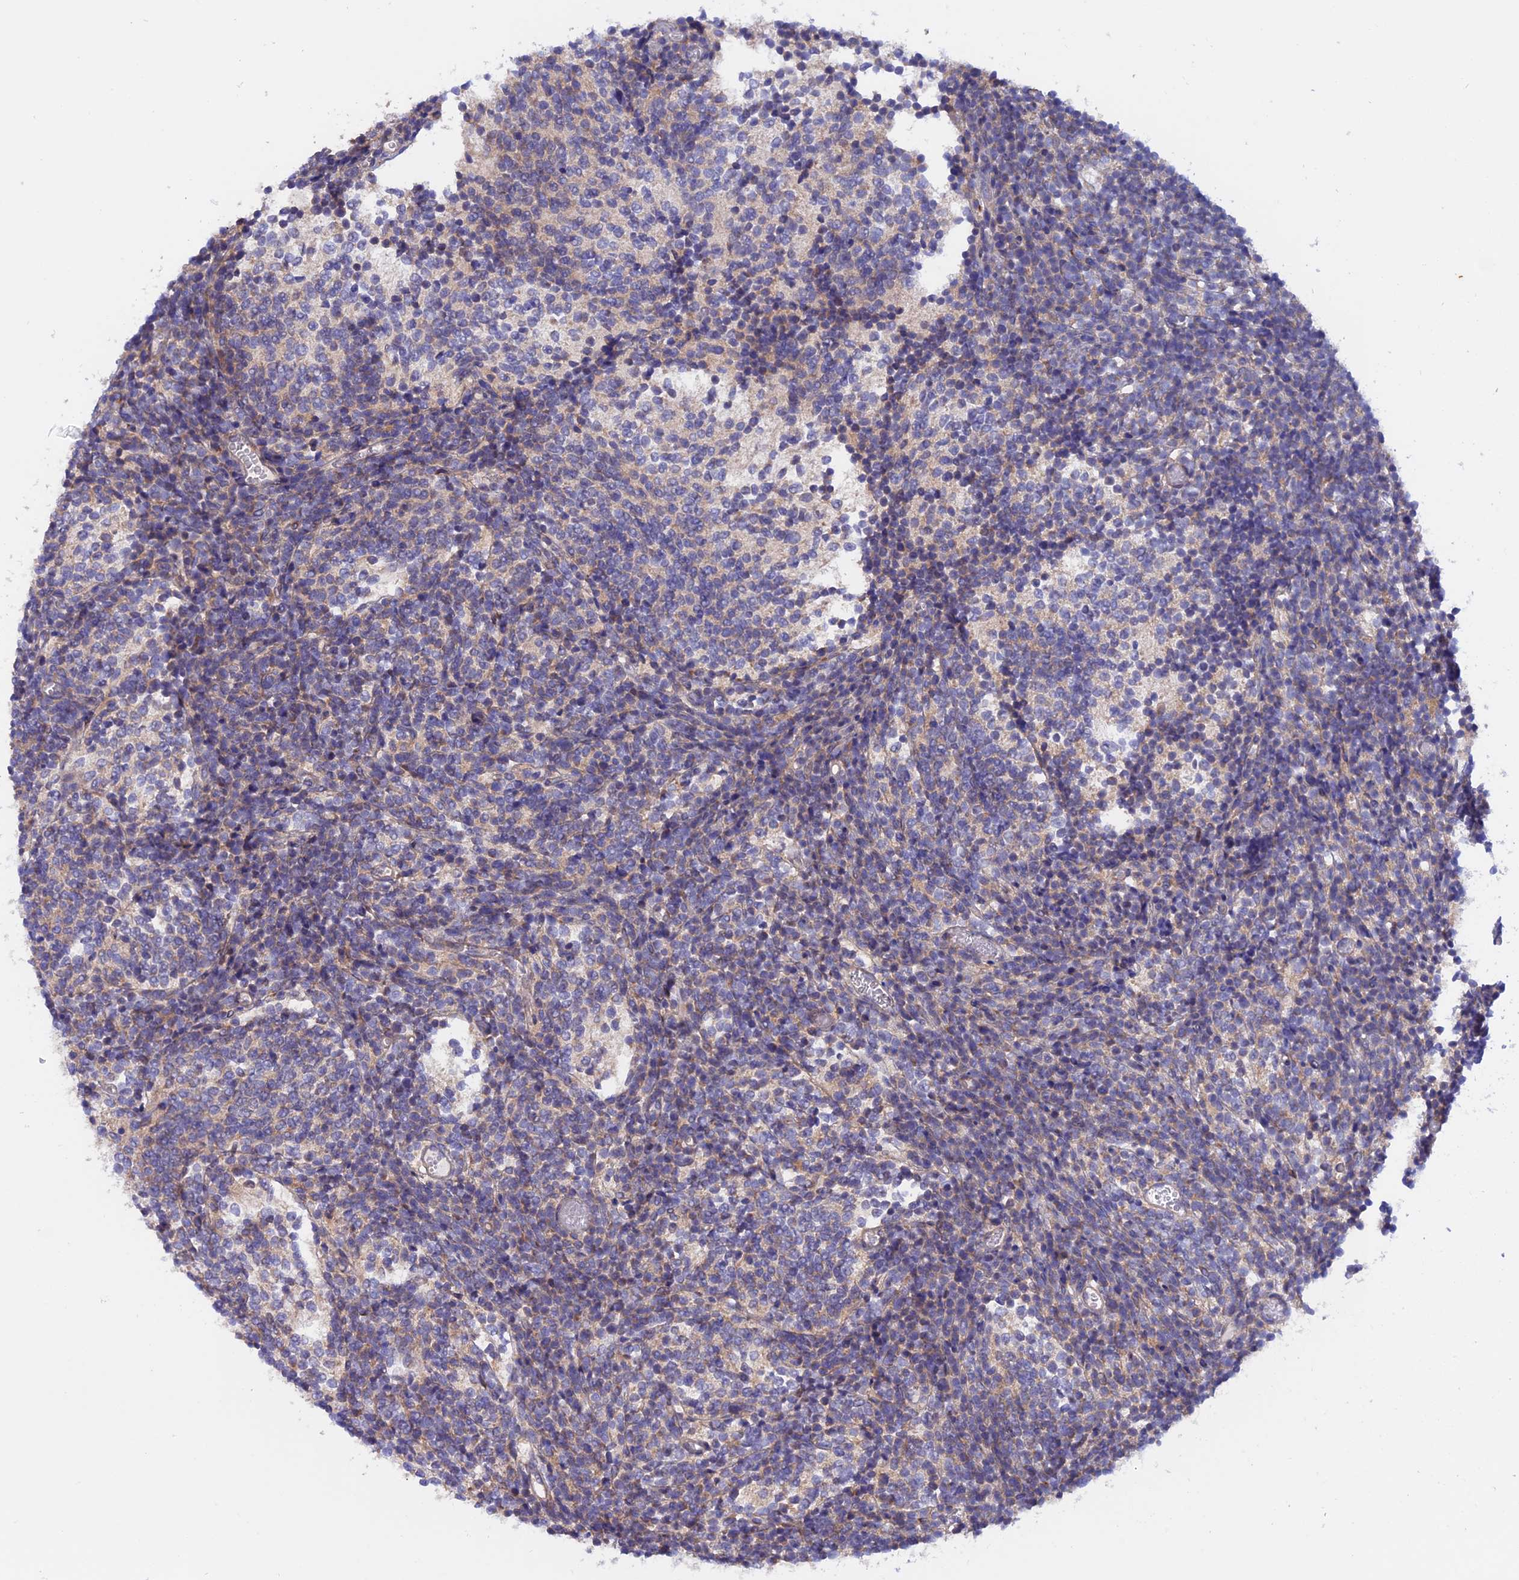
{"staining": {"intensity": "weak", "quantity": "25%-75%", "location": "cytoplasmic/membranous"}, "tissue": "glioma", "cell_type": "Tumor cells", "image_type": "cancer", "snomed": [{"axis": "morphology", "description": "Glioma, malignant, Low grade"}, {"axis": "topography", "description": "Brain"}], "caption": "Protein expression analysis of low-grade glioma (malignant) exhibits weak cytoplasmic/membranous expression in about 25%-75% of tumor cells. Using DAB (3,3'-diaminobenzidine) (brown) and hematoxylin (blue) stains, captured at high magnification using brightfield microscopy.", "gene": "HYCC1", "patient": {"sex": "female", "age": 1}}